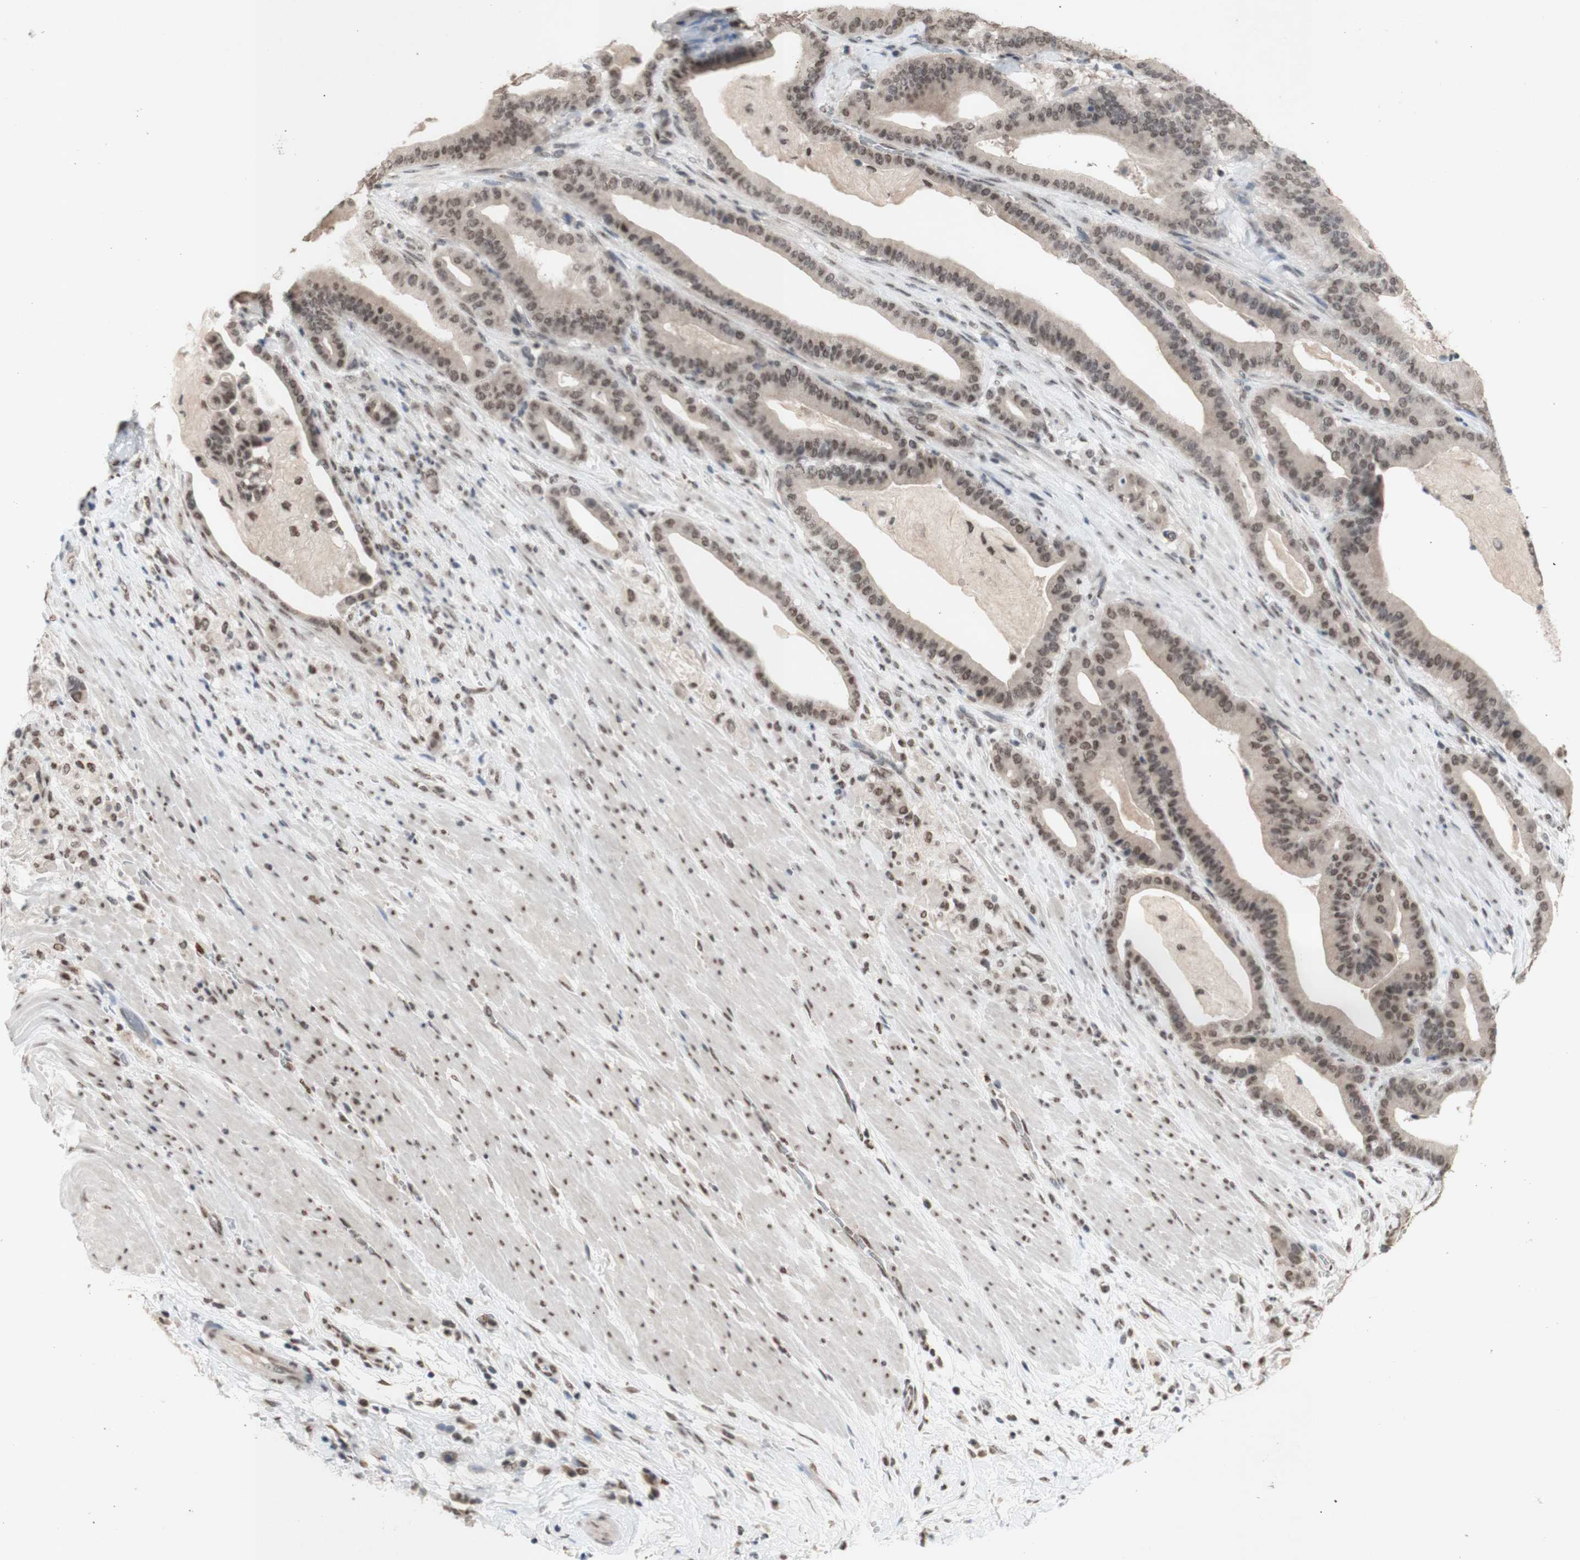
{"staining": {"intensity": "weak", "quantity": ">75%", "location": "nuclear"}, "tissue": "pancreatic cancer", "cell_type": "Tumor cells", "image_type": "cancer", "snomed": [{"axis": "morphology", "description": "Adenocarcinoma, NOS"}, {"axis": "topography", "description": "Pancreas"}], "caption": "Pancreatic cancer stained with a brown dye shows weak nuclear positive positivity in about >75% of tumor cells.", "gene": "SFPQ", "patient": {"sex": "male", "age": 63}}